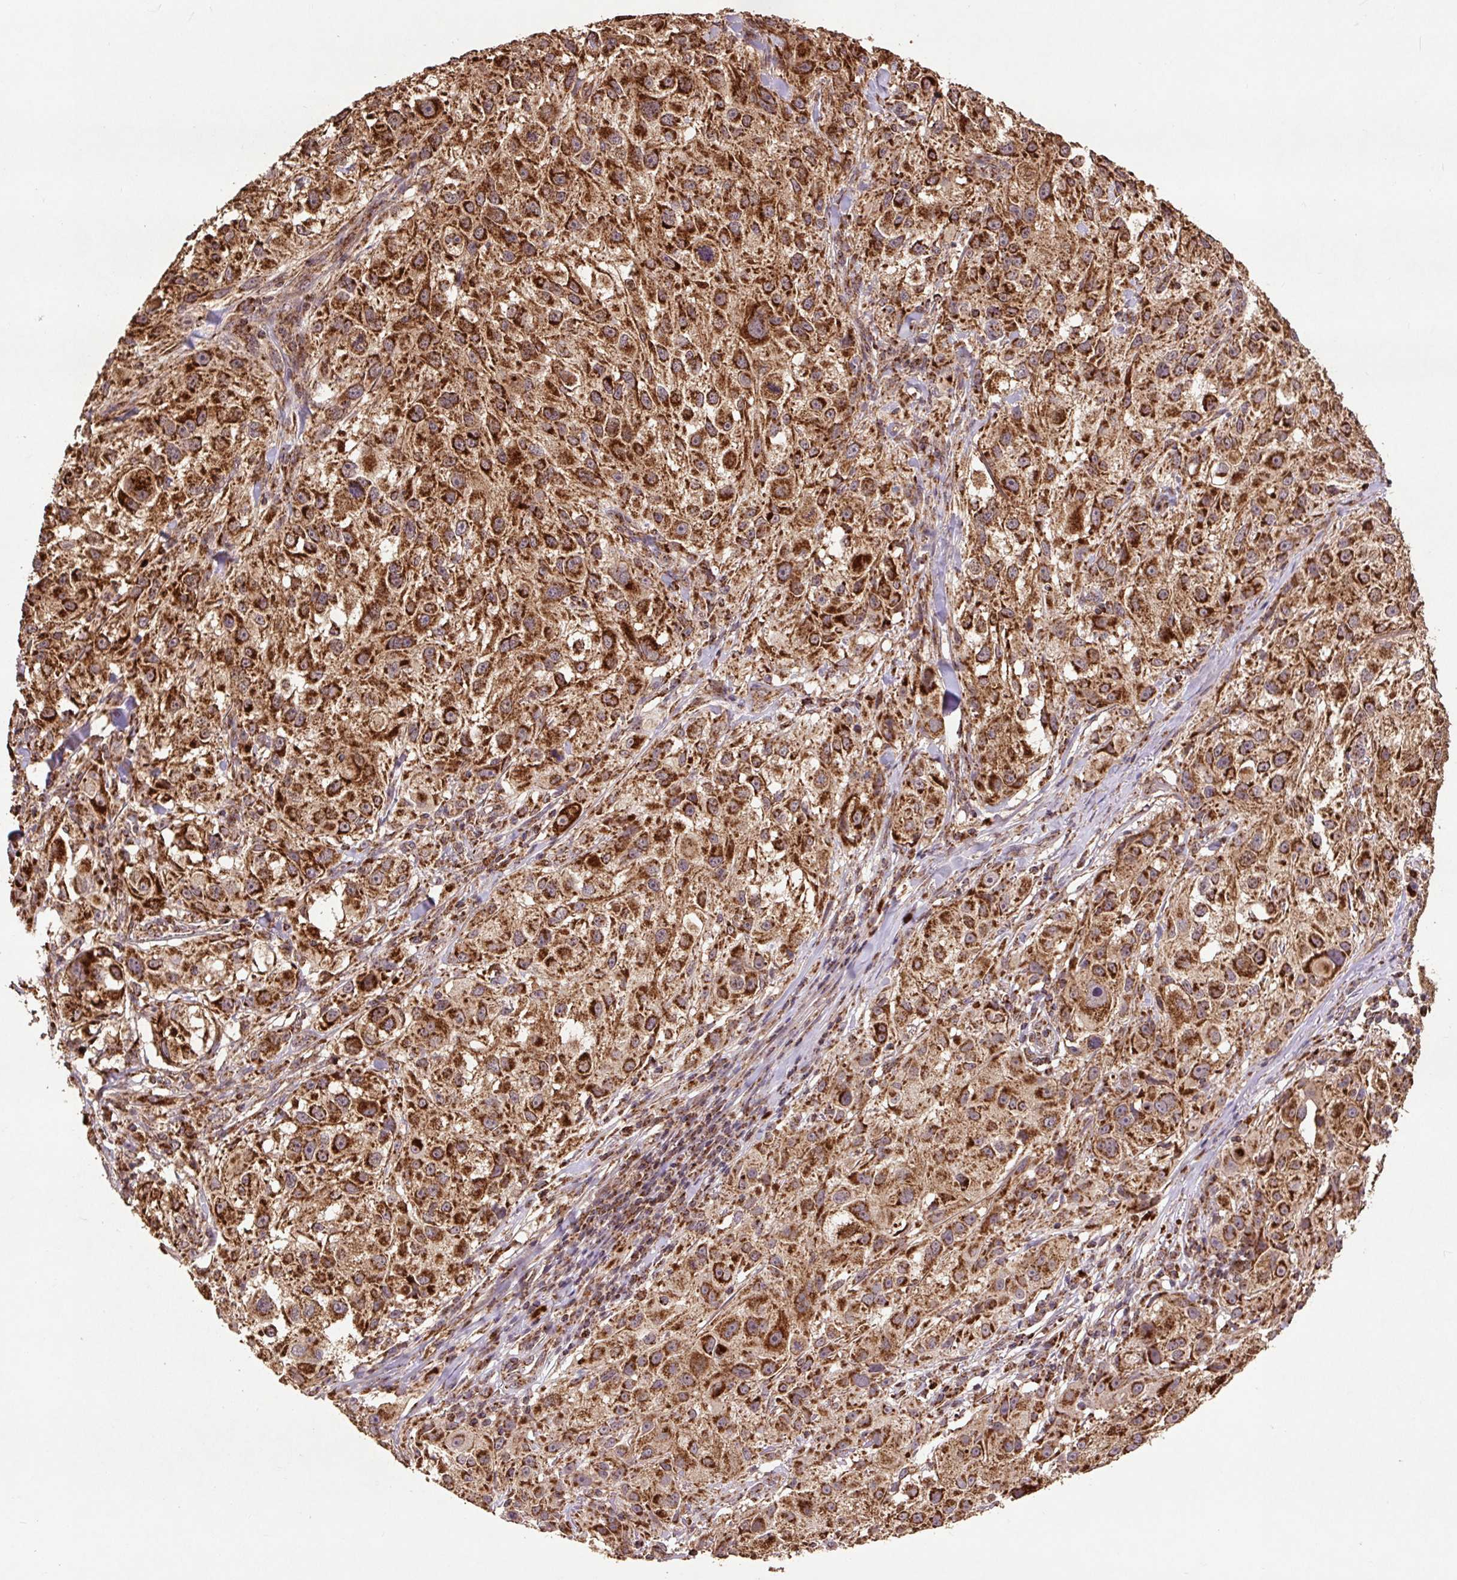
{"staining": {"intensity": "strong", "quantity": ">75%", "location": "cytoplasmic/membranous"}, "tissue": "melanoma", "cell_type": "Tumor cells", "image_type": "cancer", "snomed": [{"axis": "morphology", "description": "Necrosis, NOS"}, {"axis": "morphology", "description": "Malignant melanoma, NOS"}, {"axis": "topography", "description": "Skin"}], "caption": "Protein expression analysis of malignant melanoma reveals strong cytoplasmic/membranous positivity in approximately >75% of tumor cells. Nuclei are stained in blue.", "gene": "ATP5F1A", "patient": {"sex": "female", "age": 87}}